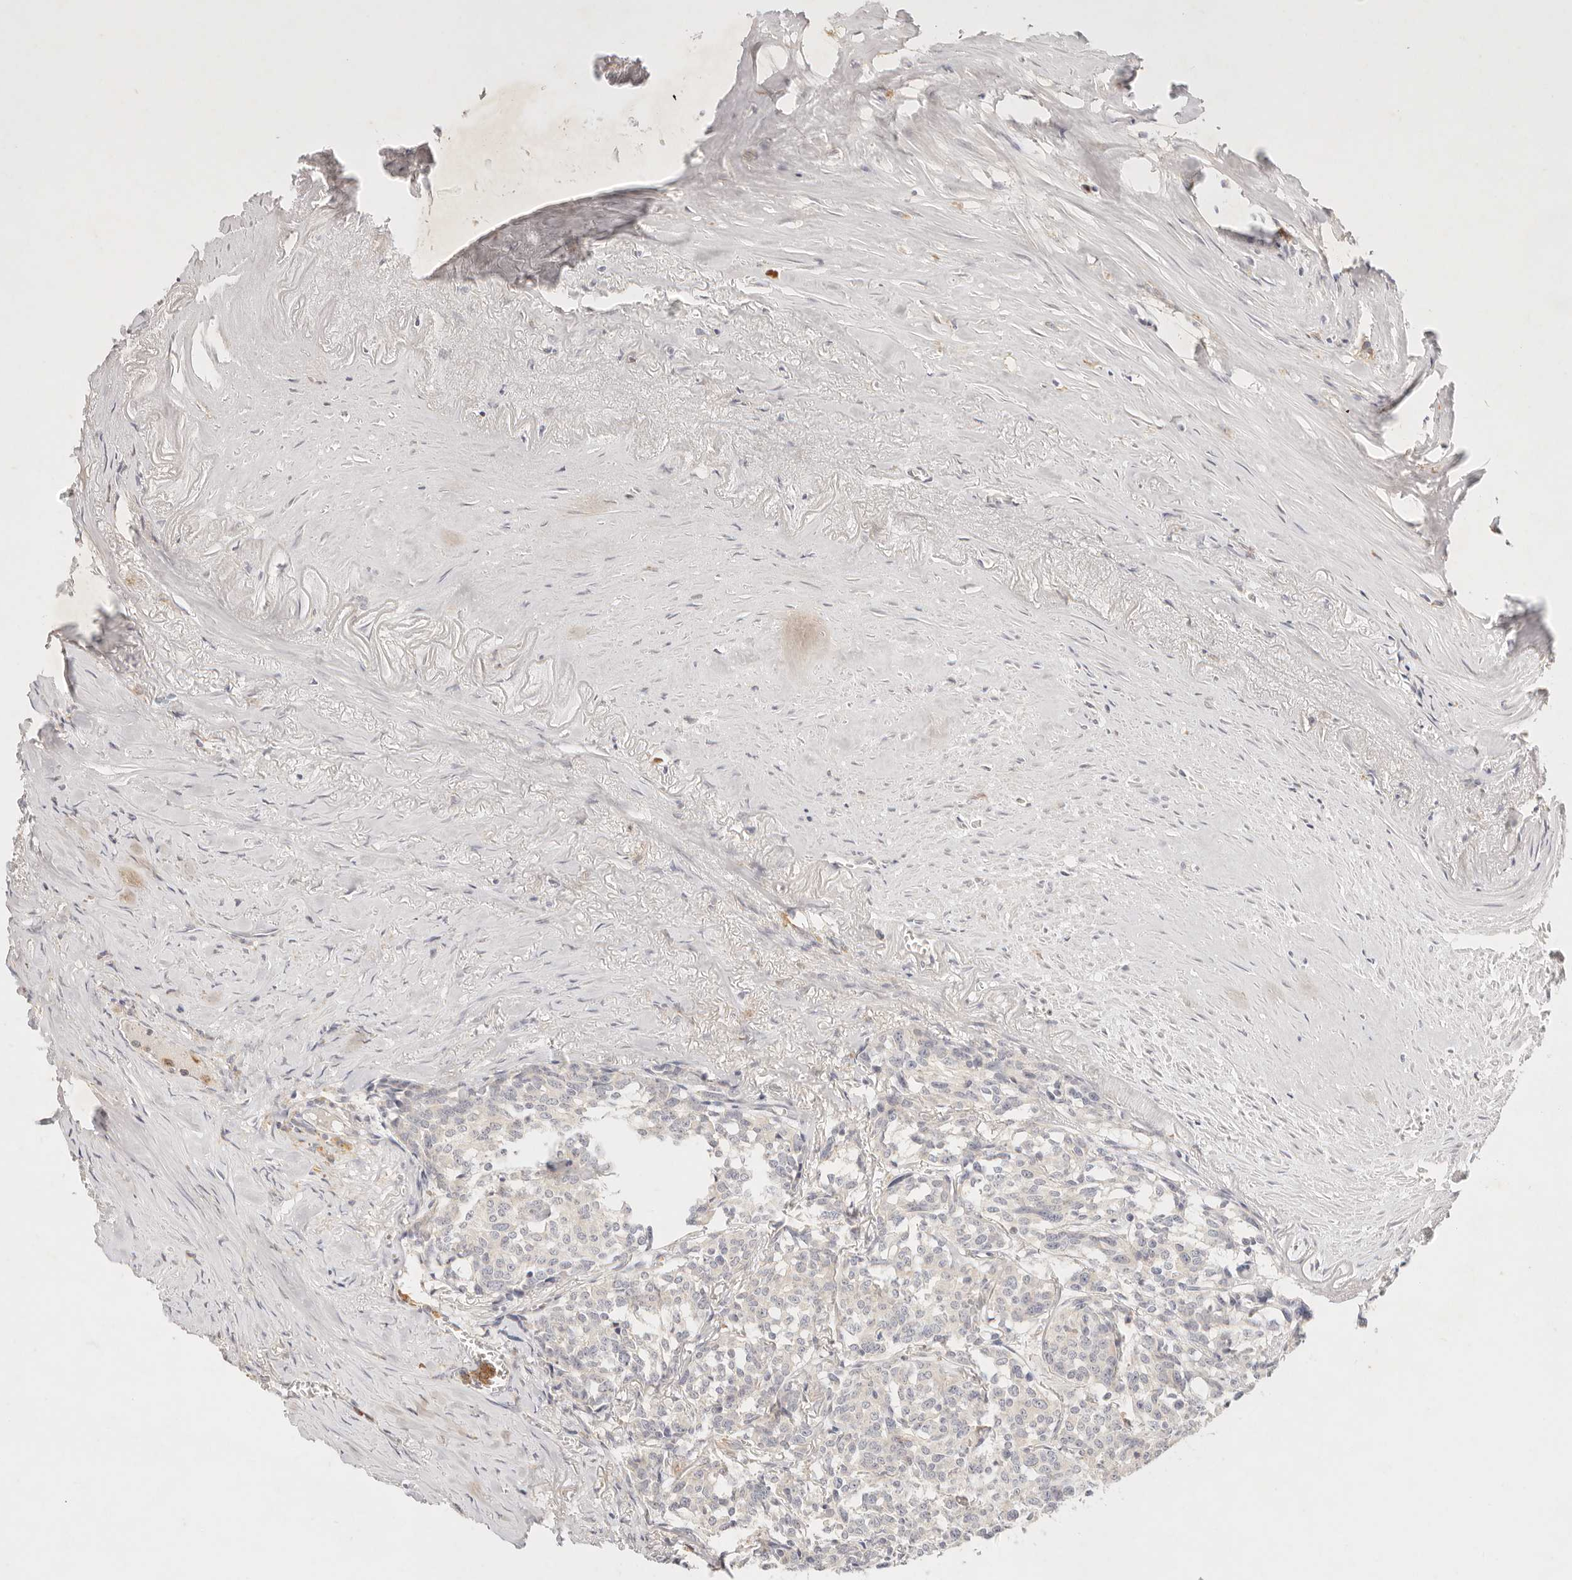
{"staining": {"intensity": "negative", "quantity": "none", "location": "none"}, "tissue": "carcinoid", "cell_type": "Tumor cells", "image_type": "cancer", "snomed": [{"axis": "morphology", "description": "Carcinoid, malignant, NOS"}, {"axis": "topography", "description": "Lung"}], "caption": "Carcinoid was stained to show a protein in brown. There is no significant positivity in tumor cells.", "gene": "GPR84", "patient": {"sex": "female", "age": 46}}